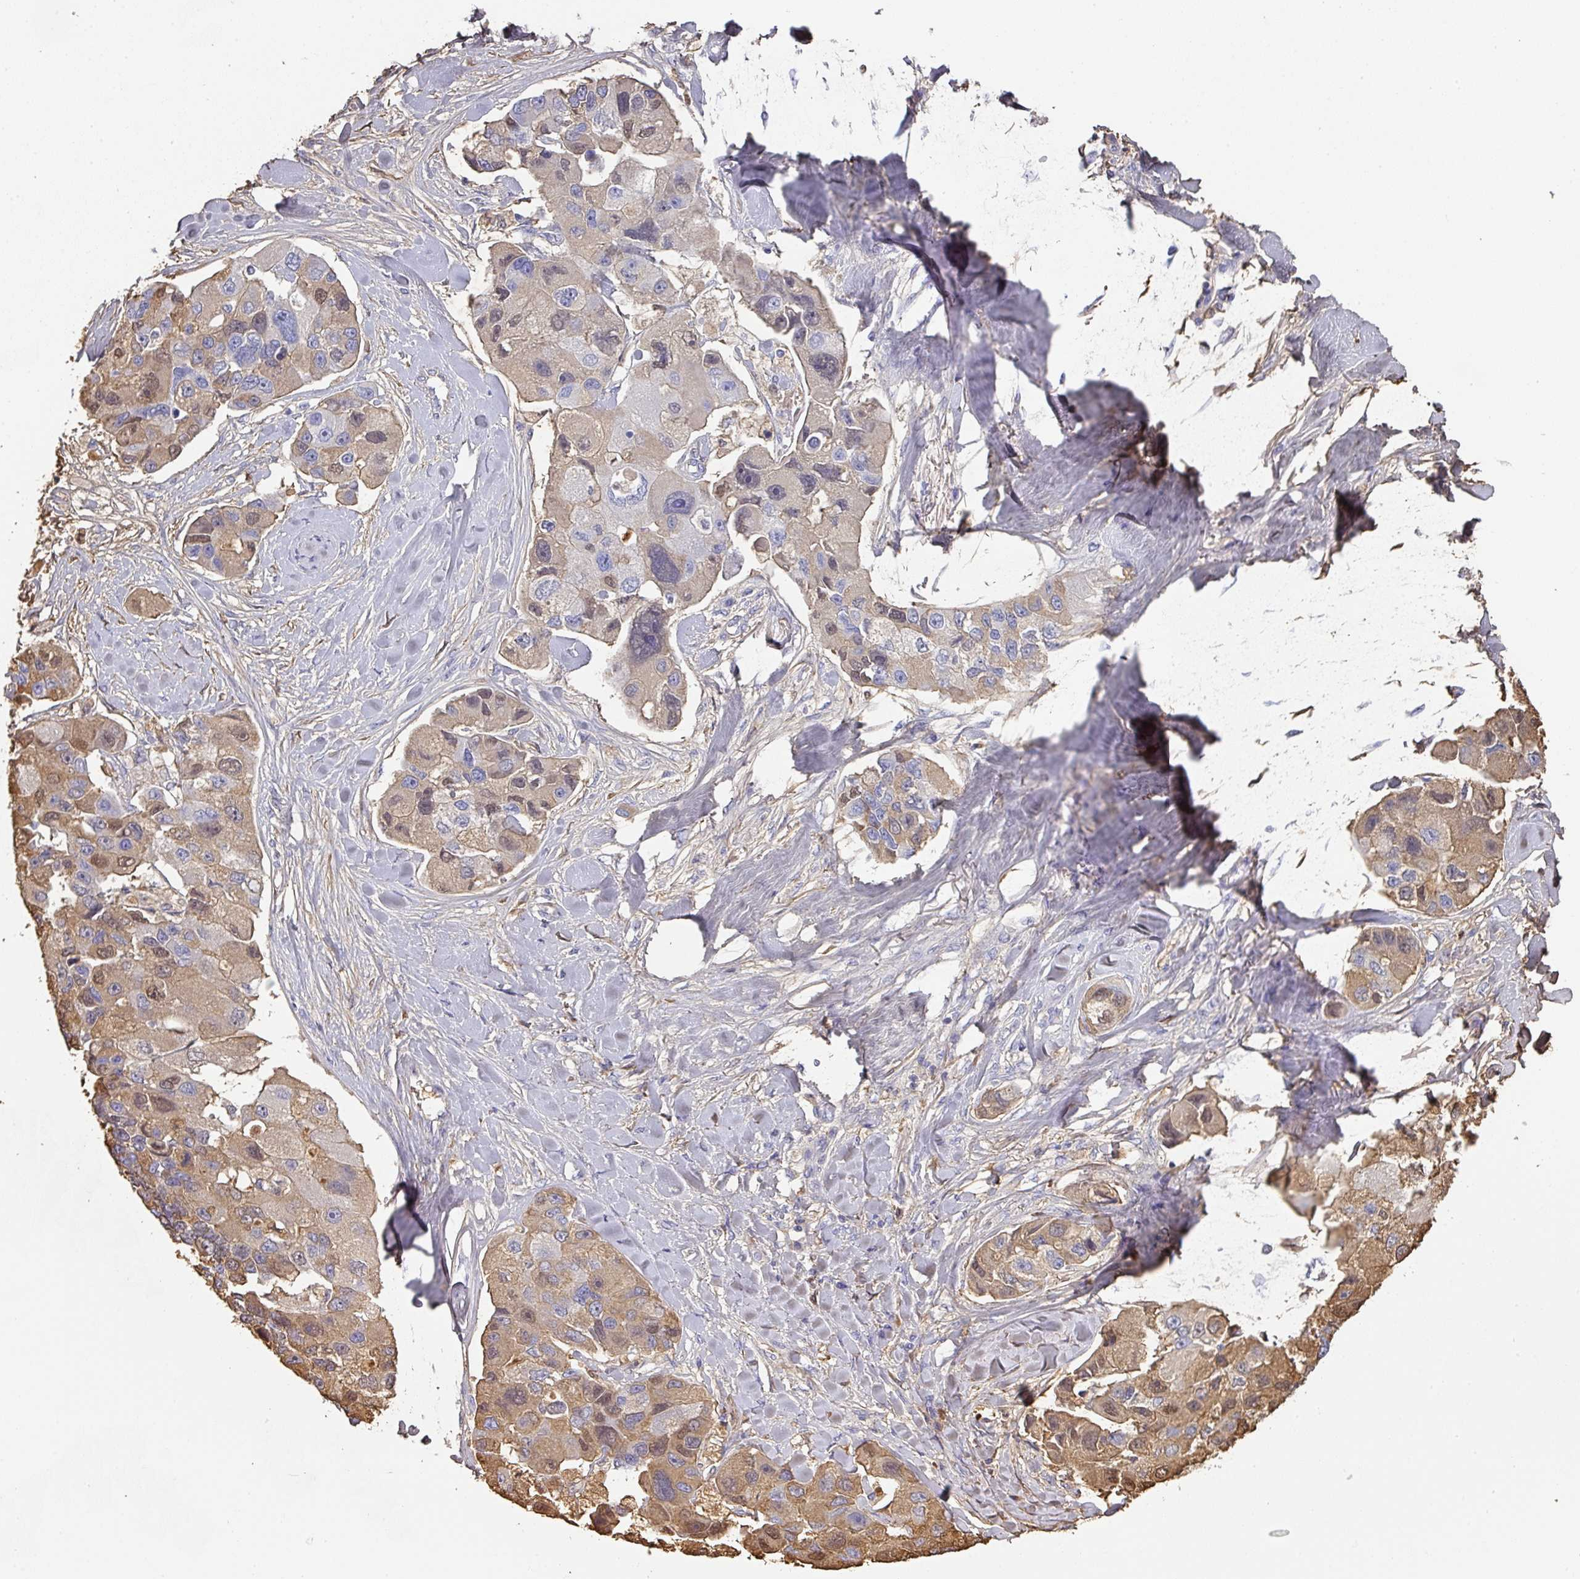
{"staining": {"intensity": "weak", "quantity": "25%-75%", "location": "cytoplasmic/membranous,nuclear"}, "tissue": "lung cancer", "cell_type": "Tumor cells", "image_type": "cancer", "snomed": [{"axis": "morphology", "description": "Adenocarcinoma, NOS"}, {"axis": "topography", "description": "Lung"}], "caption": "Human adenocarcinoma (lung) stained for a protein (brown) exhibits weak cytoplasmic/membranous and nuclear positive positivity in approximately 25%-75% of tumor cells.", "gene": "ALB", "patient": {"sex": "female", "age": 54}}